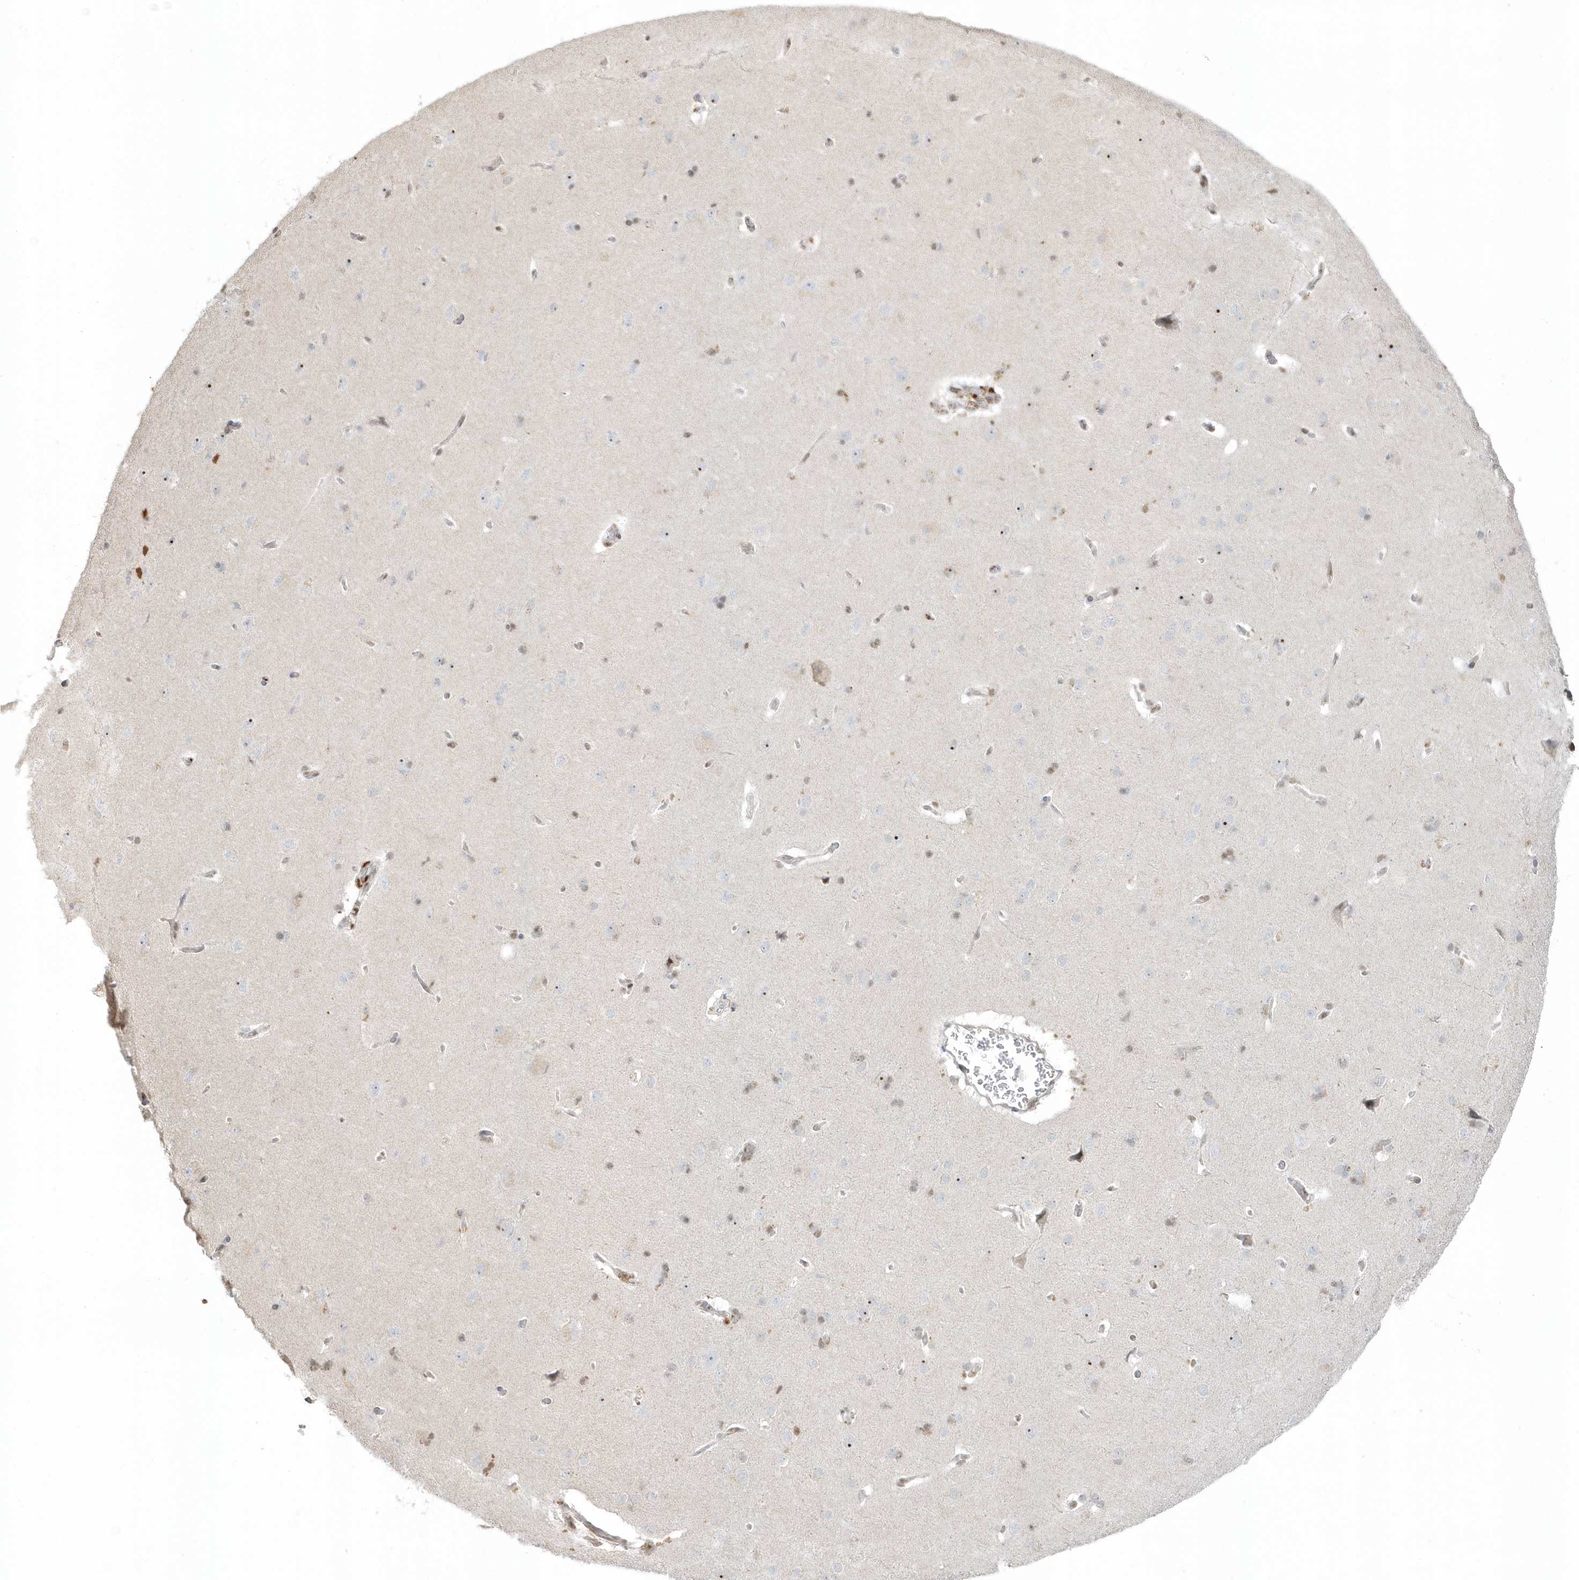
{"staining": {"intensity": "weak", "quantity": "<25%", "location": "nuclear"}, "tissue": "cerebral cortex", "cell_type": "Endothelial cells", "image_type": "normal", "snomed": [{"axis": "morphology", "description": "Normal tissue, NOS"}, {"axis": "topography", "description": "Cerebral cortex"}], "caption": "Histopathology image shows no protein expression in endothelial cells of unremarkable cerebral cortex. The staining was performed using DAB (3,3'-diaminobenzidine) to visualize the protein expression in brown, while the nuclei were stained in blue with hematoxylin (Magnification: 20x).", "gene": "SUMO2", "patient": {"sex": "male", "age": 62}}